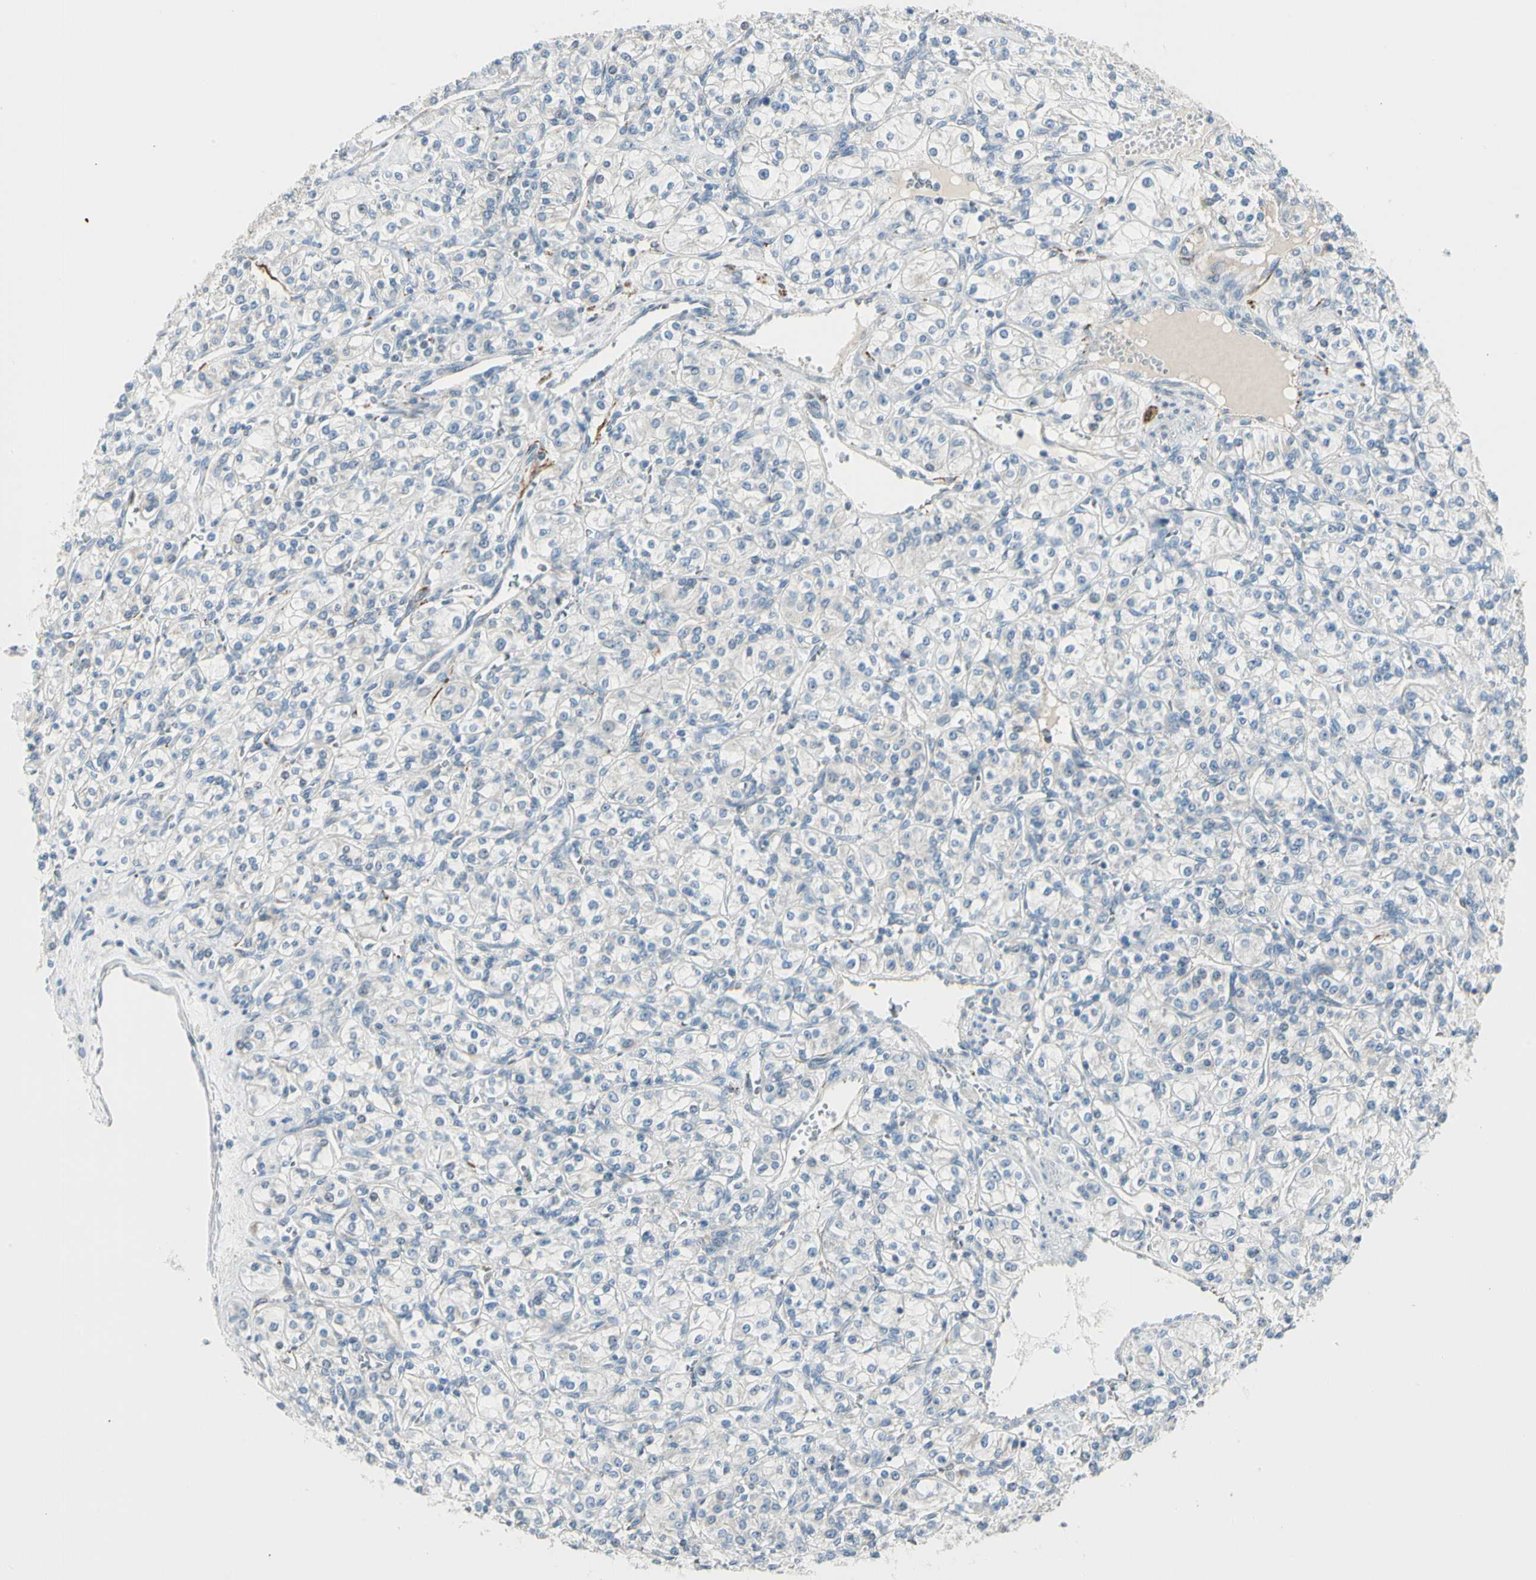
{"staining": {"intensity": "negative", "quantity": "none", "location": "none"}, "tissue": "renal cancer", "cell_type": "Tumor cells", "image_type": "cancer", "snomed": [{"axis": "morphology", "description": "Adenocarcinoma, NOS"}, {"axis": "topography", "description": "Kidney"}], "caption": "Histopathology image shows no significant protein positivity in tumor cells of renal cancer (adenocarcinoma). (IHC, brightfield microscopy, high magnification).", "gene": "SLC6A15", "patient": {"sex": "male", "age": 77}}